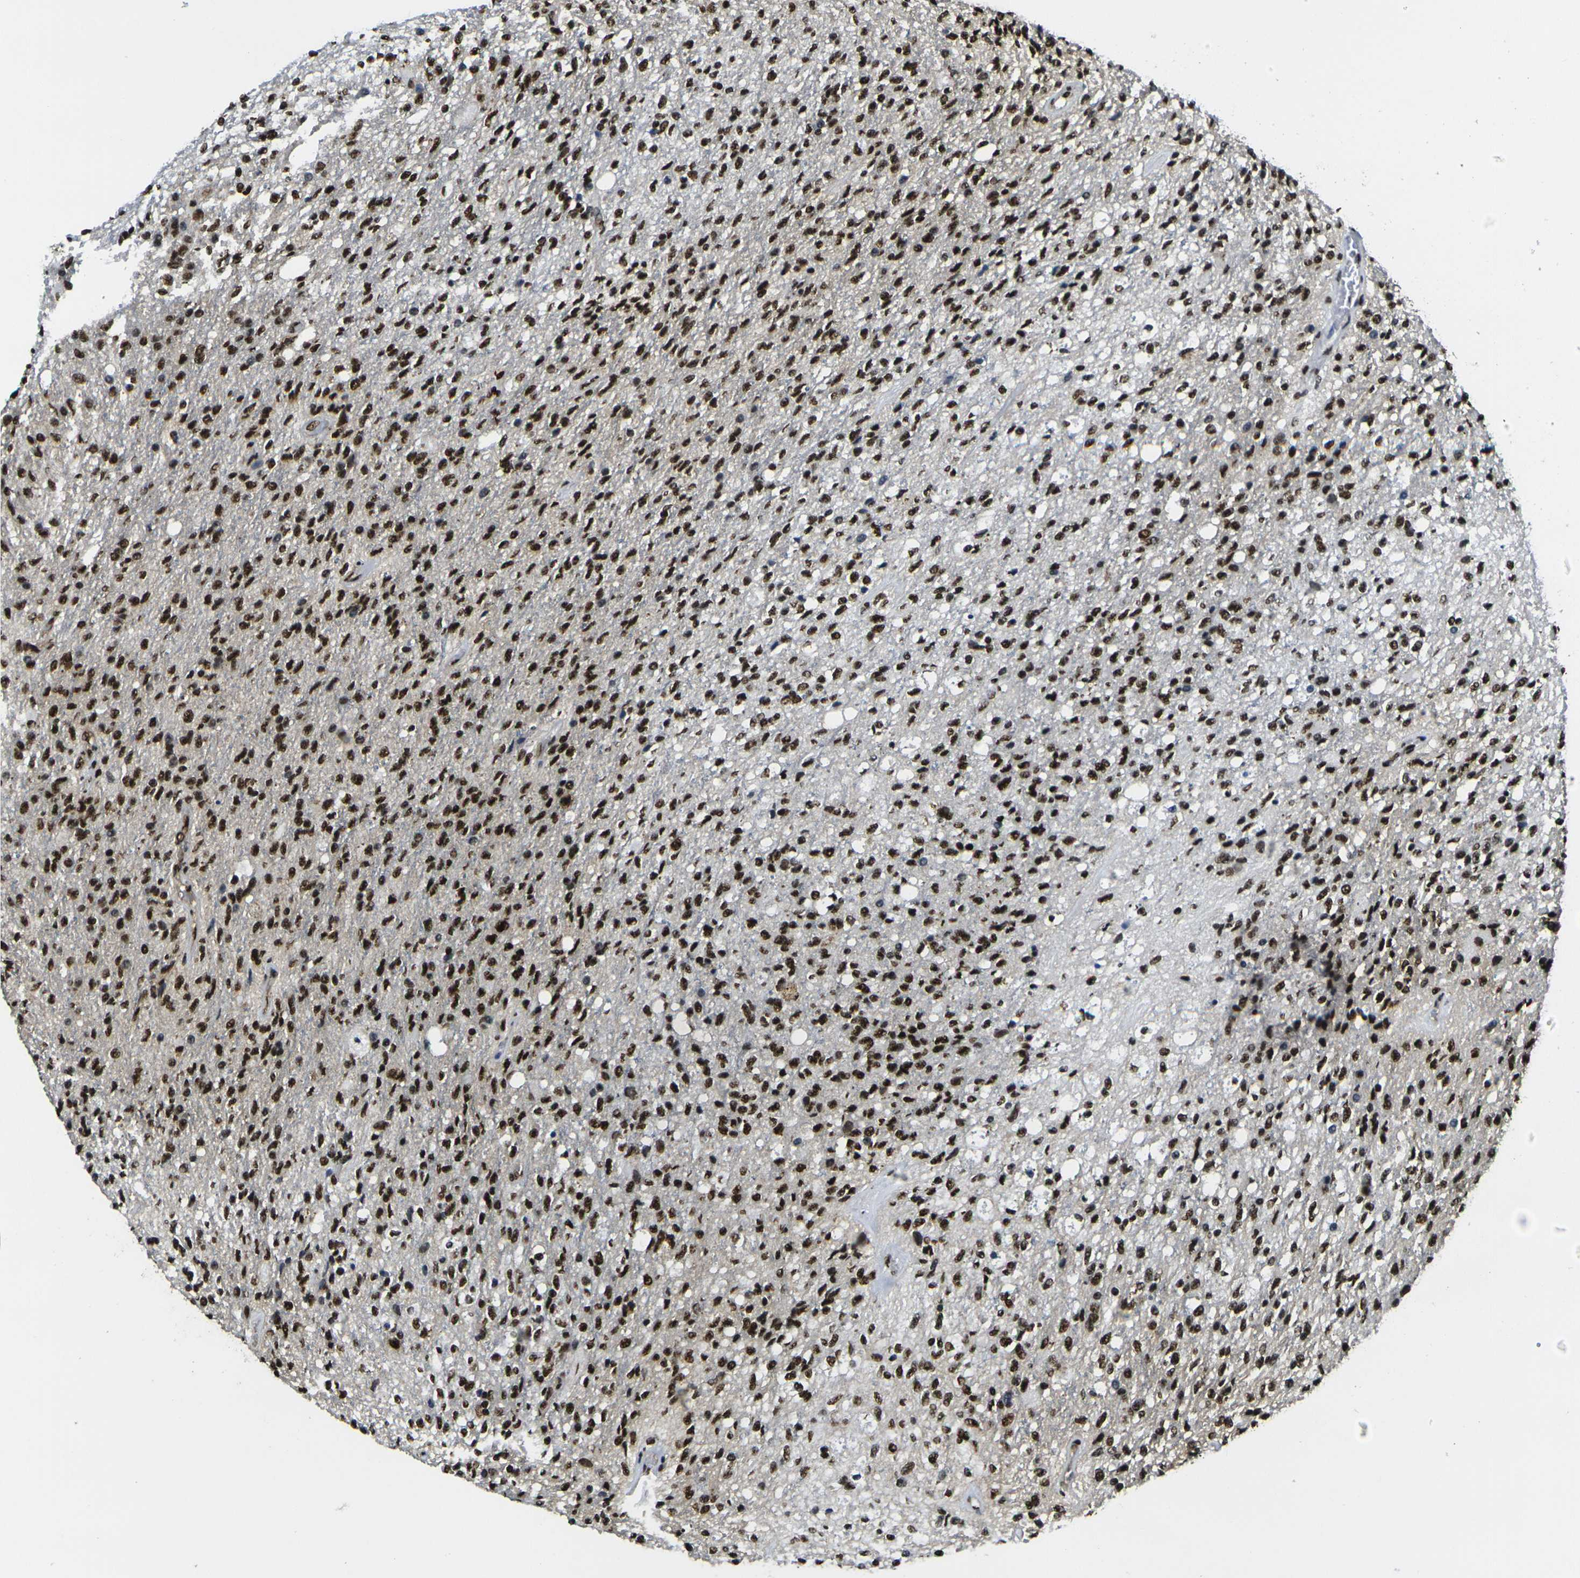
{"staining": {"intensity": "strong", "quantity": ">75%", "location": "nuclear"}, "tissue": "glioma", "cell_type": "Tumor cells", "image_type": "cancer", "snomed": [{"axis": "morphology", "description": "Normal tissue, NOS"}, {"axis": "morphology", "description": "Glioma, malignant, High grade"}, {"axis": "topography", "description": "Cerebral cortex"}], "caption": "Glioma stained with a brown dye exhibits strong nuclear positive positivity in about >75% of tumor cells.", "gene": "SMARCC1", "patient": {"sex": "male", "age": 77}}